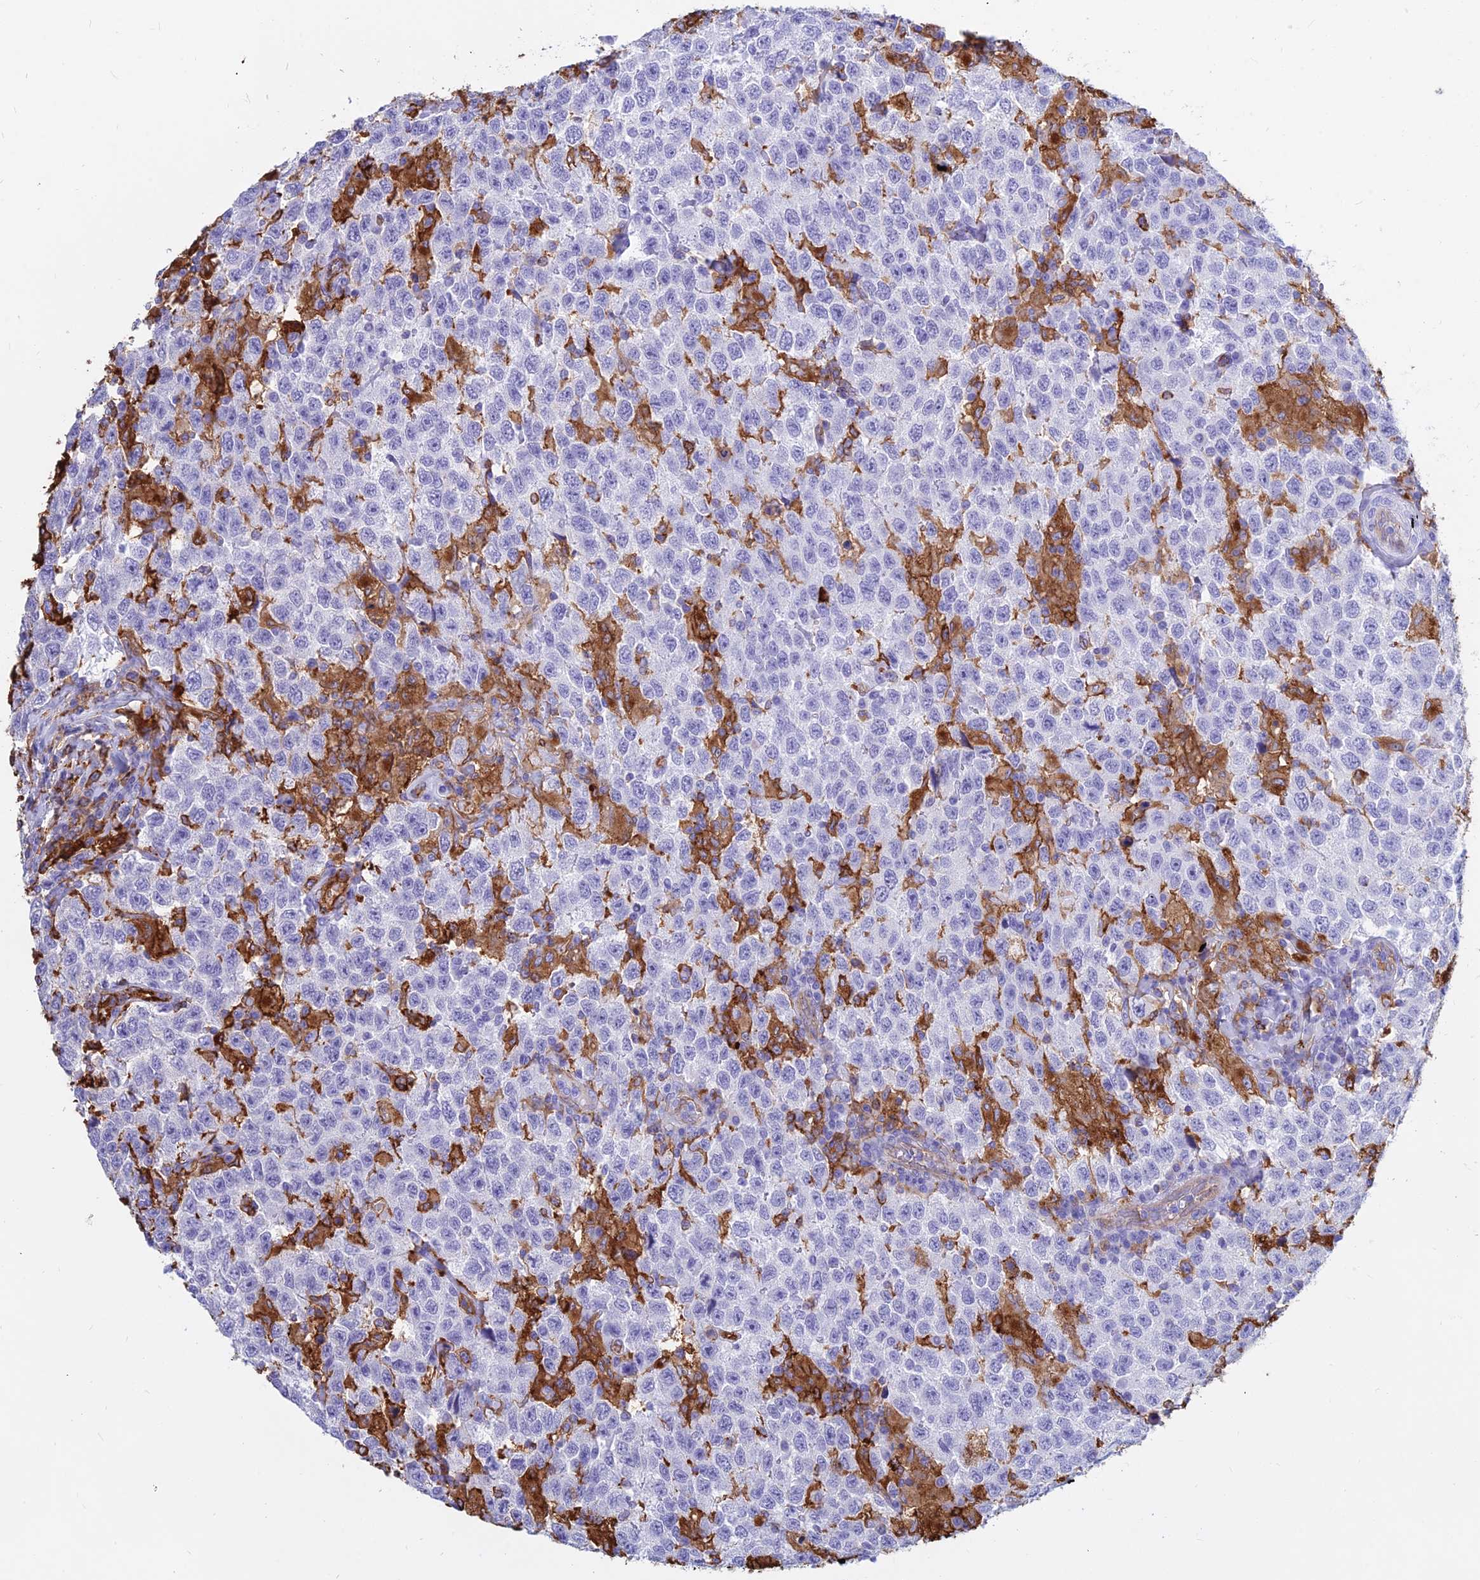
{"staining": {"intensity": "negative", "quantity": "none", "location": "none"}, "tissue": "testis cancer", "cell_type": "Tumor cells", "image_type": "cancer", "snomed": [{"axis": "morphology", "description": "Seminoma, NOS"}, {"axis": "topography", "description": "Testis"}], "caption": "A micrograph of human testis cancer (seminoma) is negative for staining in tumor cells.", "gene": "HLA-DRB1", "patient": {"sex": "male", "age": 41}}